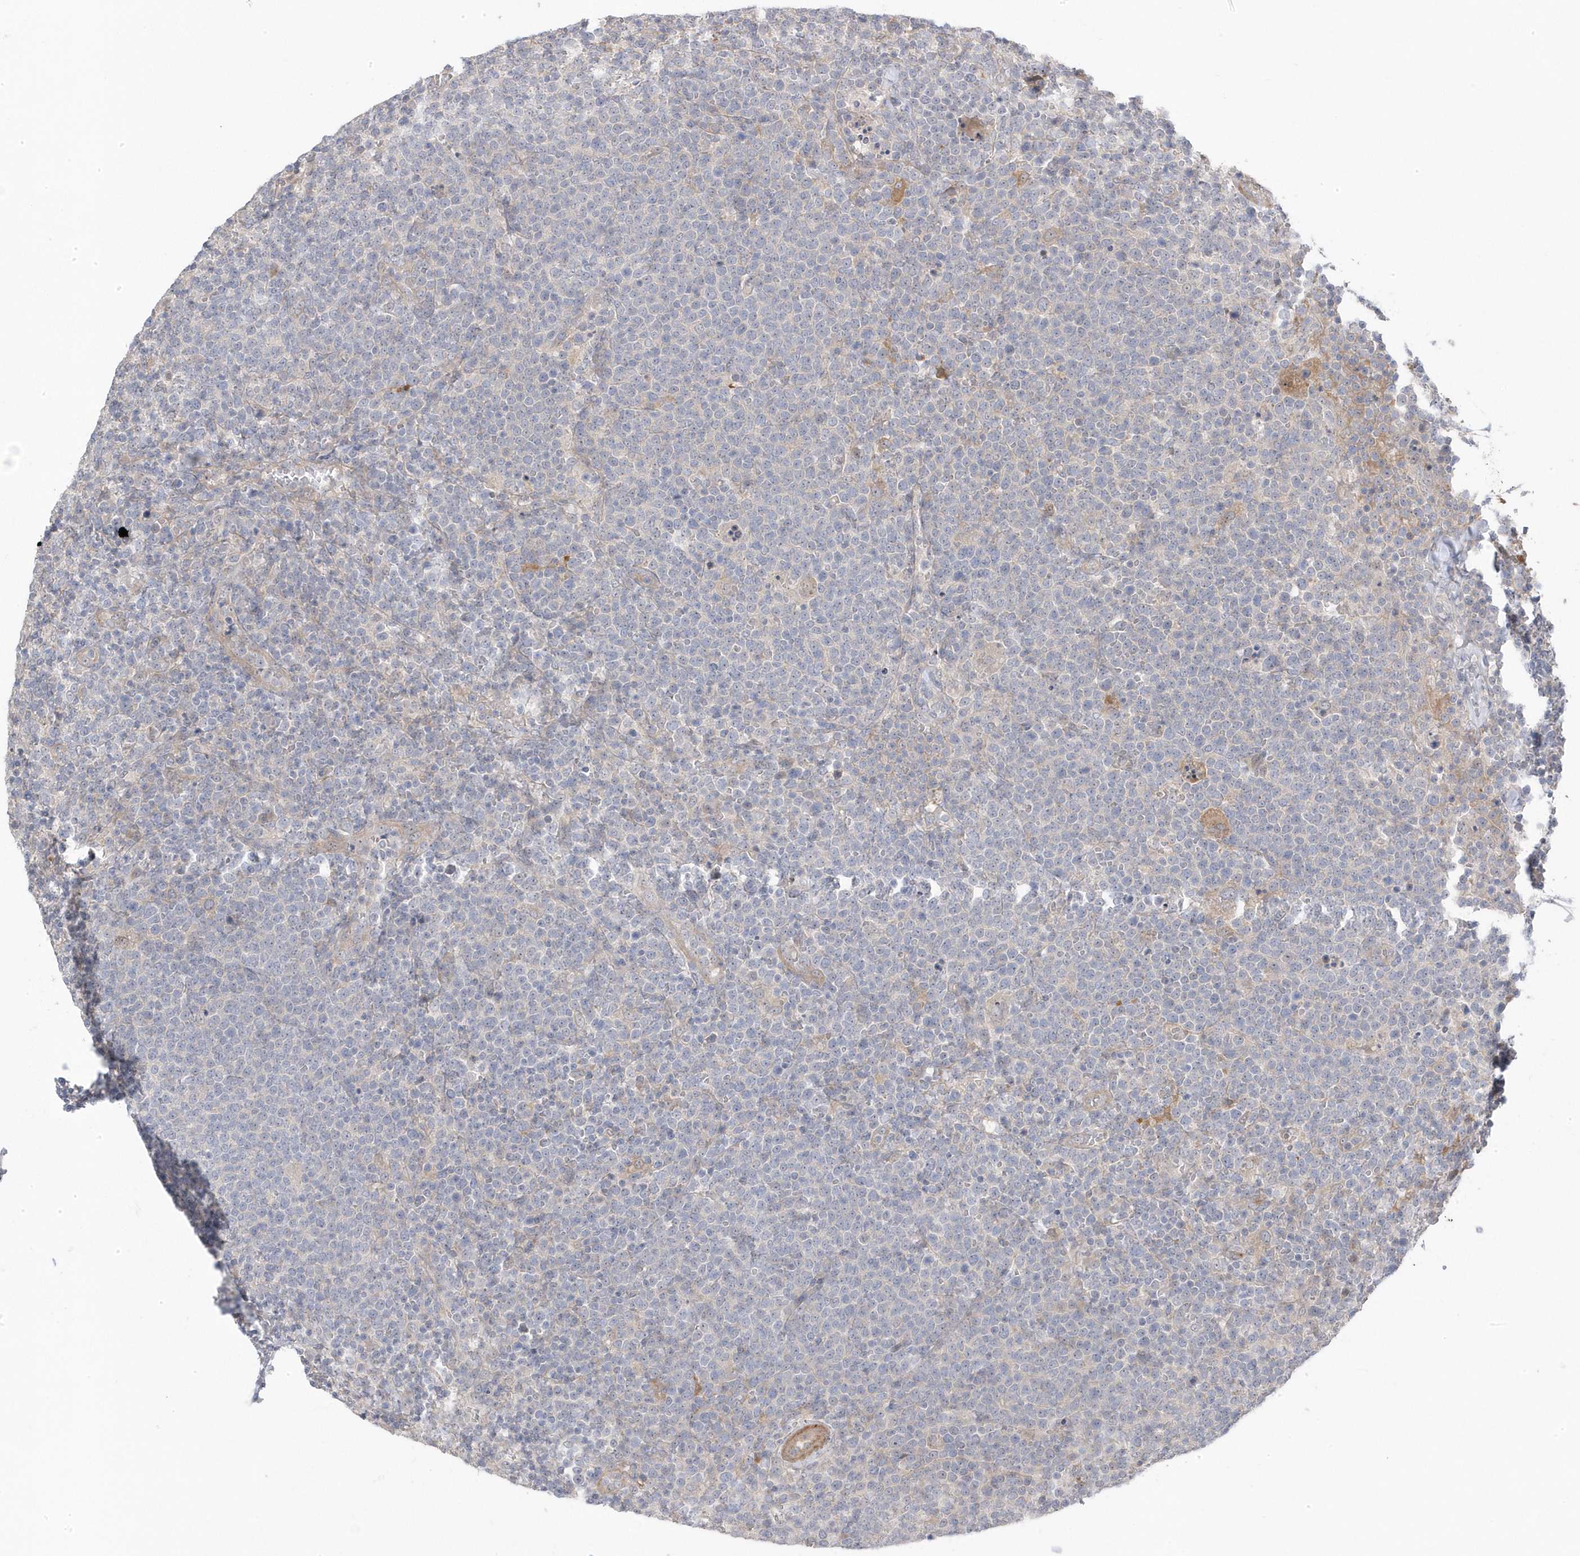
{"staining": {"intensity": "negative", "quantity": "none", "location": "none"}, "tissue": "lymphoma", "cell_type": "Tumor cells", "image_type": "cancer", "snomed": [{"axis": "morphology", "description": "Malignant lymphoma, non-Hodgkin's type, High grade"}, {"axis": "topography", "description": "Lymph node"}], "caption": "Tumor cells show no significant protein staining in lymphoma.", "gene": "GTPBP6", "patient": {"sex": "male", "age": 61}}